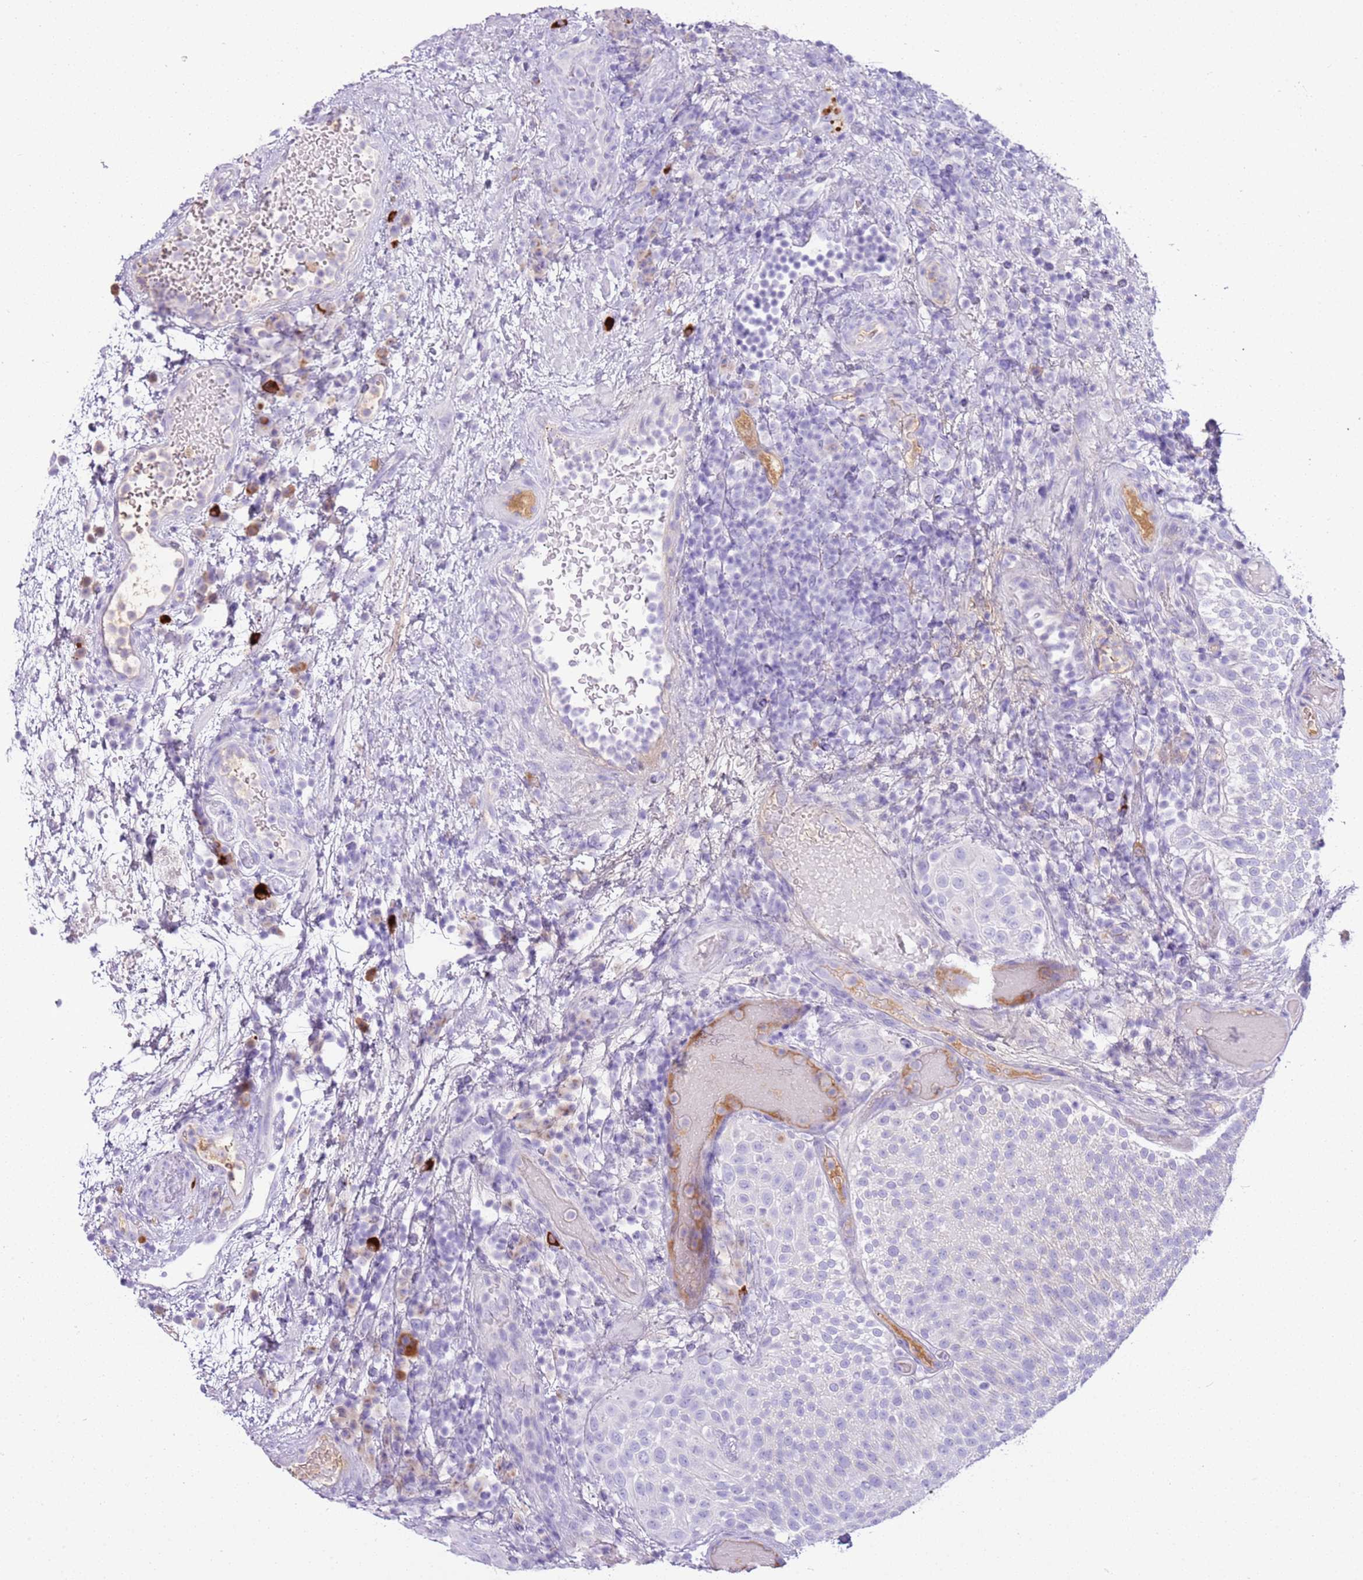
{"staining": {"intensity": "negative", "quantity": "none", "location": "none"}, "tissue": "urothelial cancer", "cell_type": "Tumor cells", "image_type": "cancer", "snomed": [{"axis": "morphology", "description": "Urothelial carcinoma, Low grade"}, {"axis": "topography", "description": "Urinary bladder"}], "caption": "This is a histopathology image of immunohistochemistry (IHC) staining of urothelial cancer, which shows no staining in tumor cells. (DAB (3,3'-diaminobenzidine) immunohistochemistry visualized using brightfield microscopy, high magnification).", "gene": "IGKV3D-11", "patient": {"sex": "male", "age": 78}}